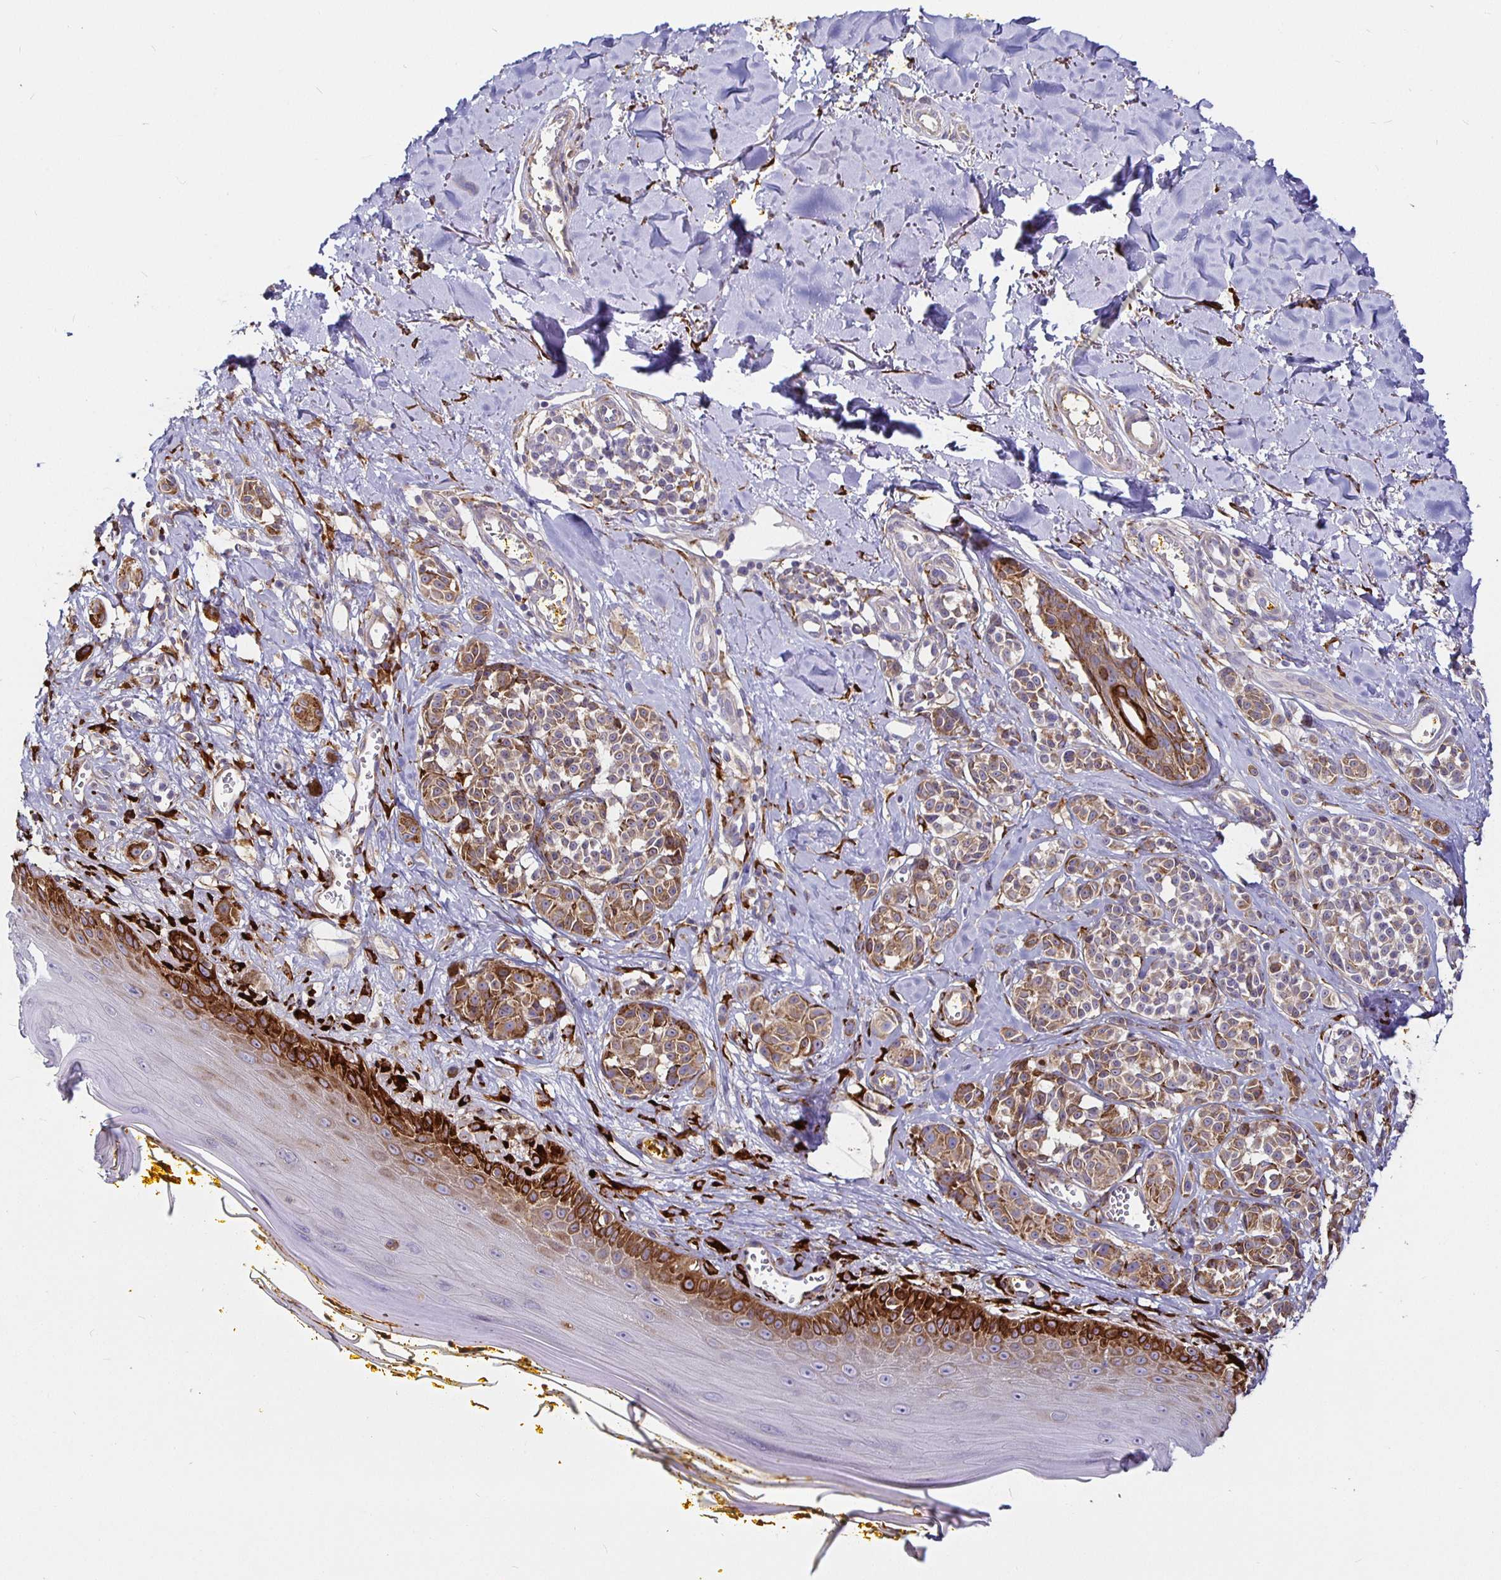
{"staining": {"intensity": "moderate", "quantity": ">75%", "location": "cytoplasmic/membranous"}, "tissue": "melanoma", "cell_type": "Tumor cells", "image_type": "cancer", "snomed": [{"axis": "morphology", "description": "Malignant melanoma, NOS"}, {"axis": "topography", "description": "Skin"}], "caption": "About >75% of tumor cells in human melanoma display moderate cytoplasmic/membranous protein positivity as visualized by brown immunohistochemical staining.", "gene": "P4HA2", "patient": {"sex": "male", "age": 74}}